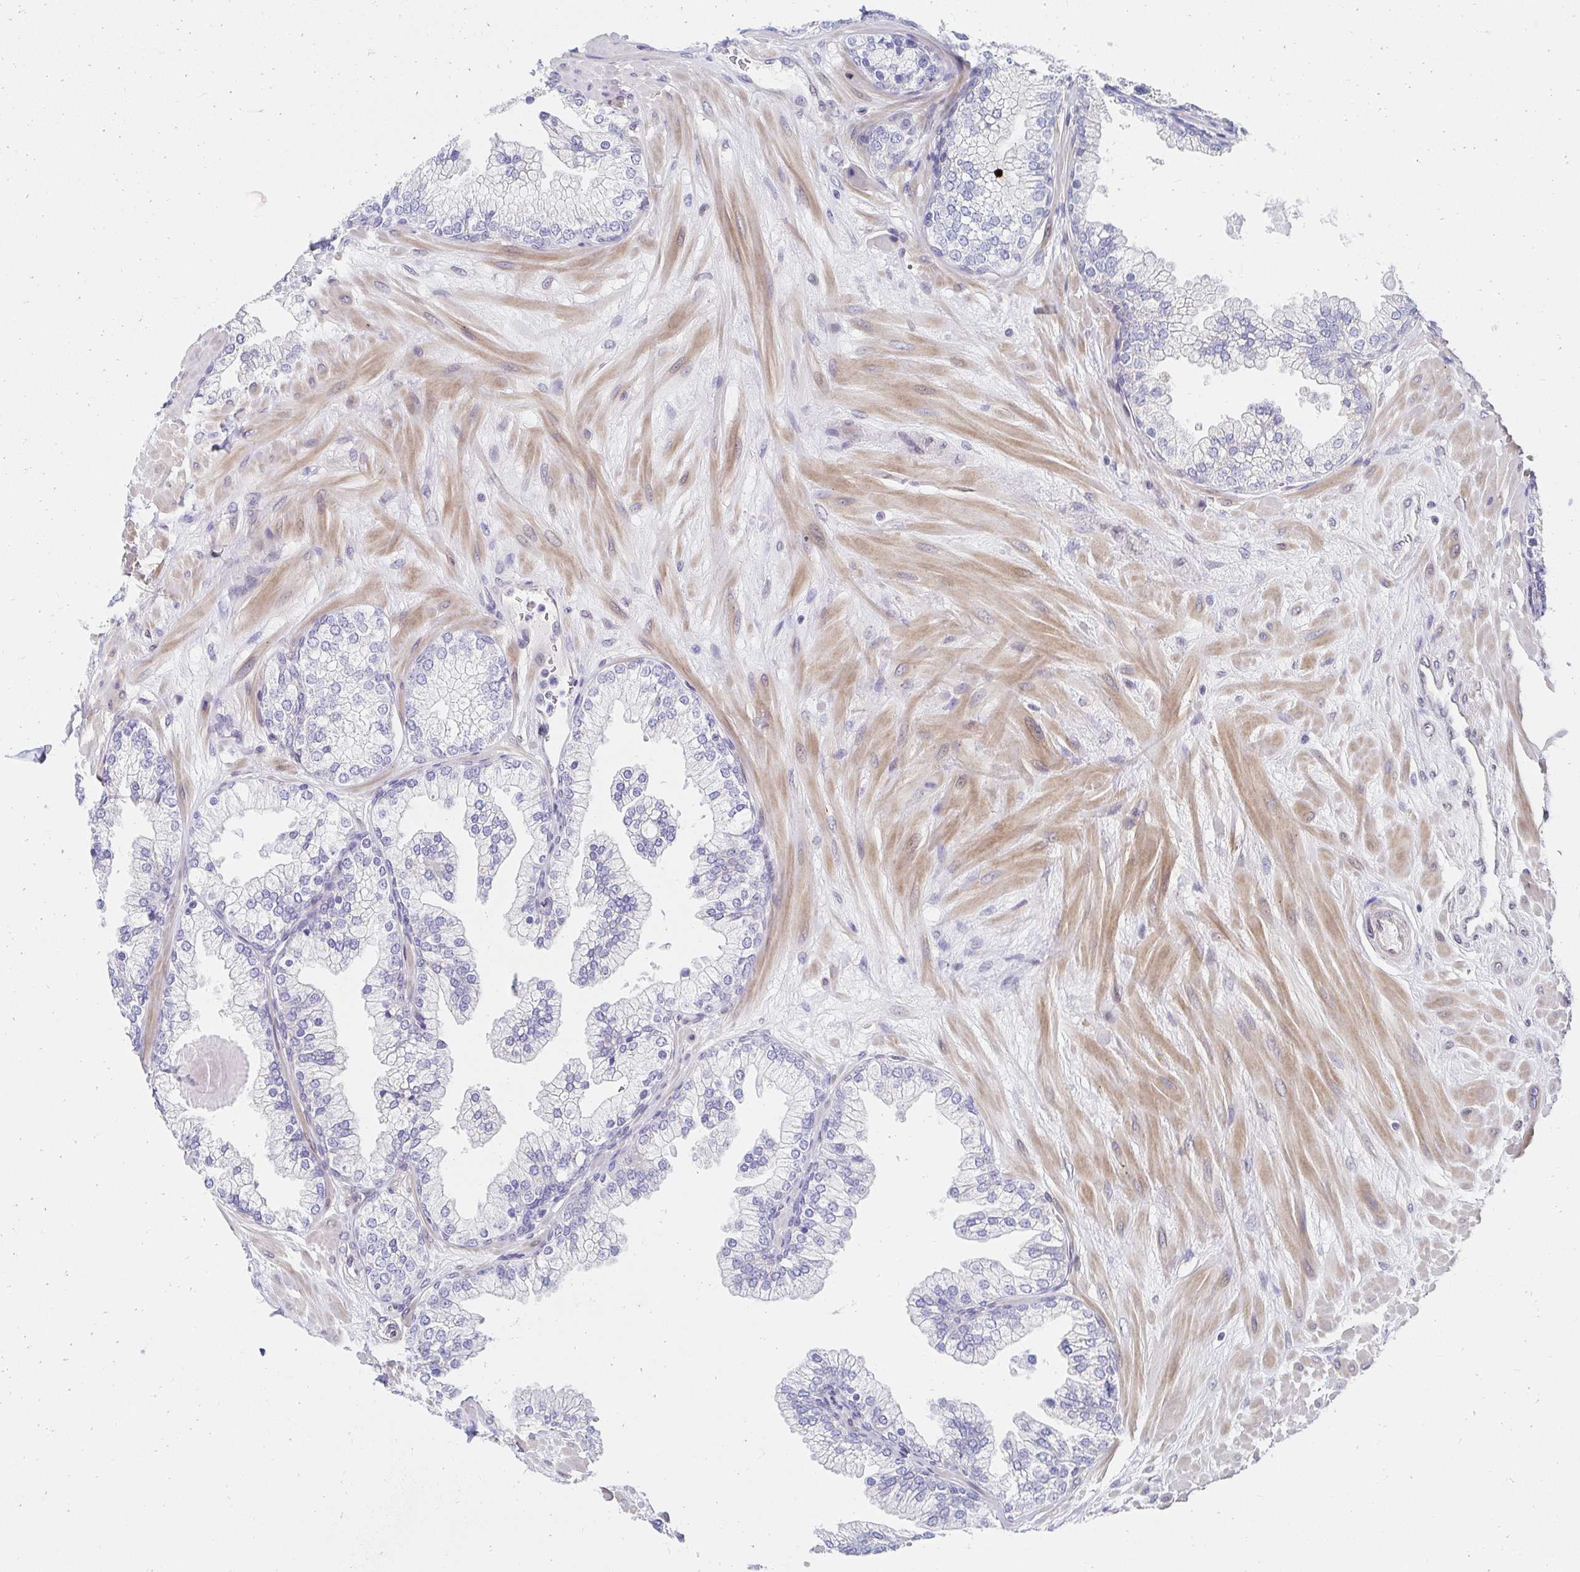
{"staining": {"intensity": "negative", "quantity": "none", "location": "none"}, "tissue": "prostate", "cell_type": "Glandular cells", "image_type": "normal", "snomed": [{"axis": "morphology", "description": "Normal tissue, NOS"}, {"axis": "topography", "description": "Prostate"}, {"axis": "topography", "description": "Peripheral nerve tissue"}], "caption": "An immunohistochemistry image of normal prostate is shown. There is no staining in glandular cells of prostate. (DAB IHC with hematoxylin counter stain).", "gene": "AKAP14", "patient": {"sex": "male", "age": 61}}